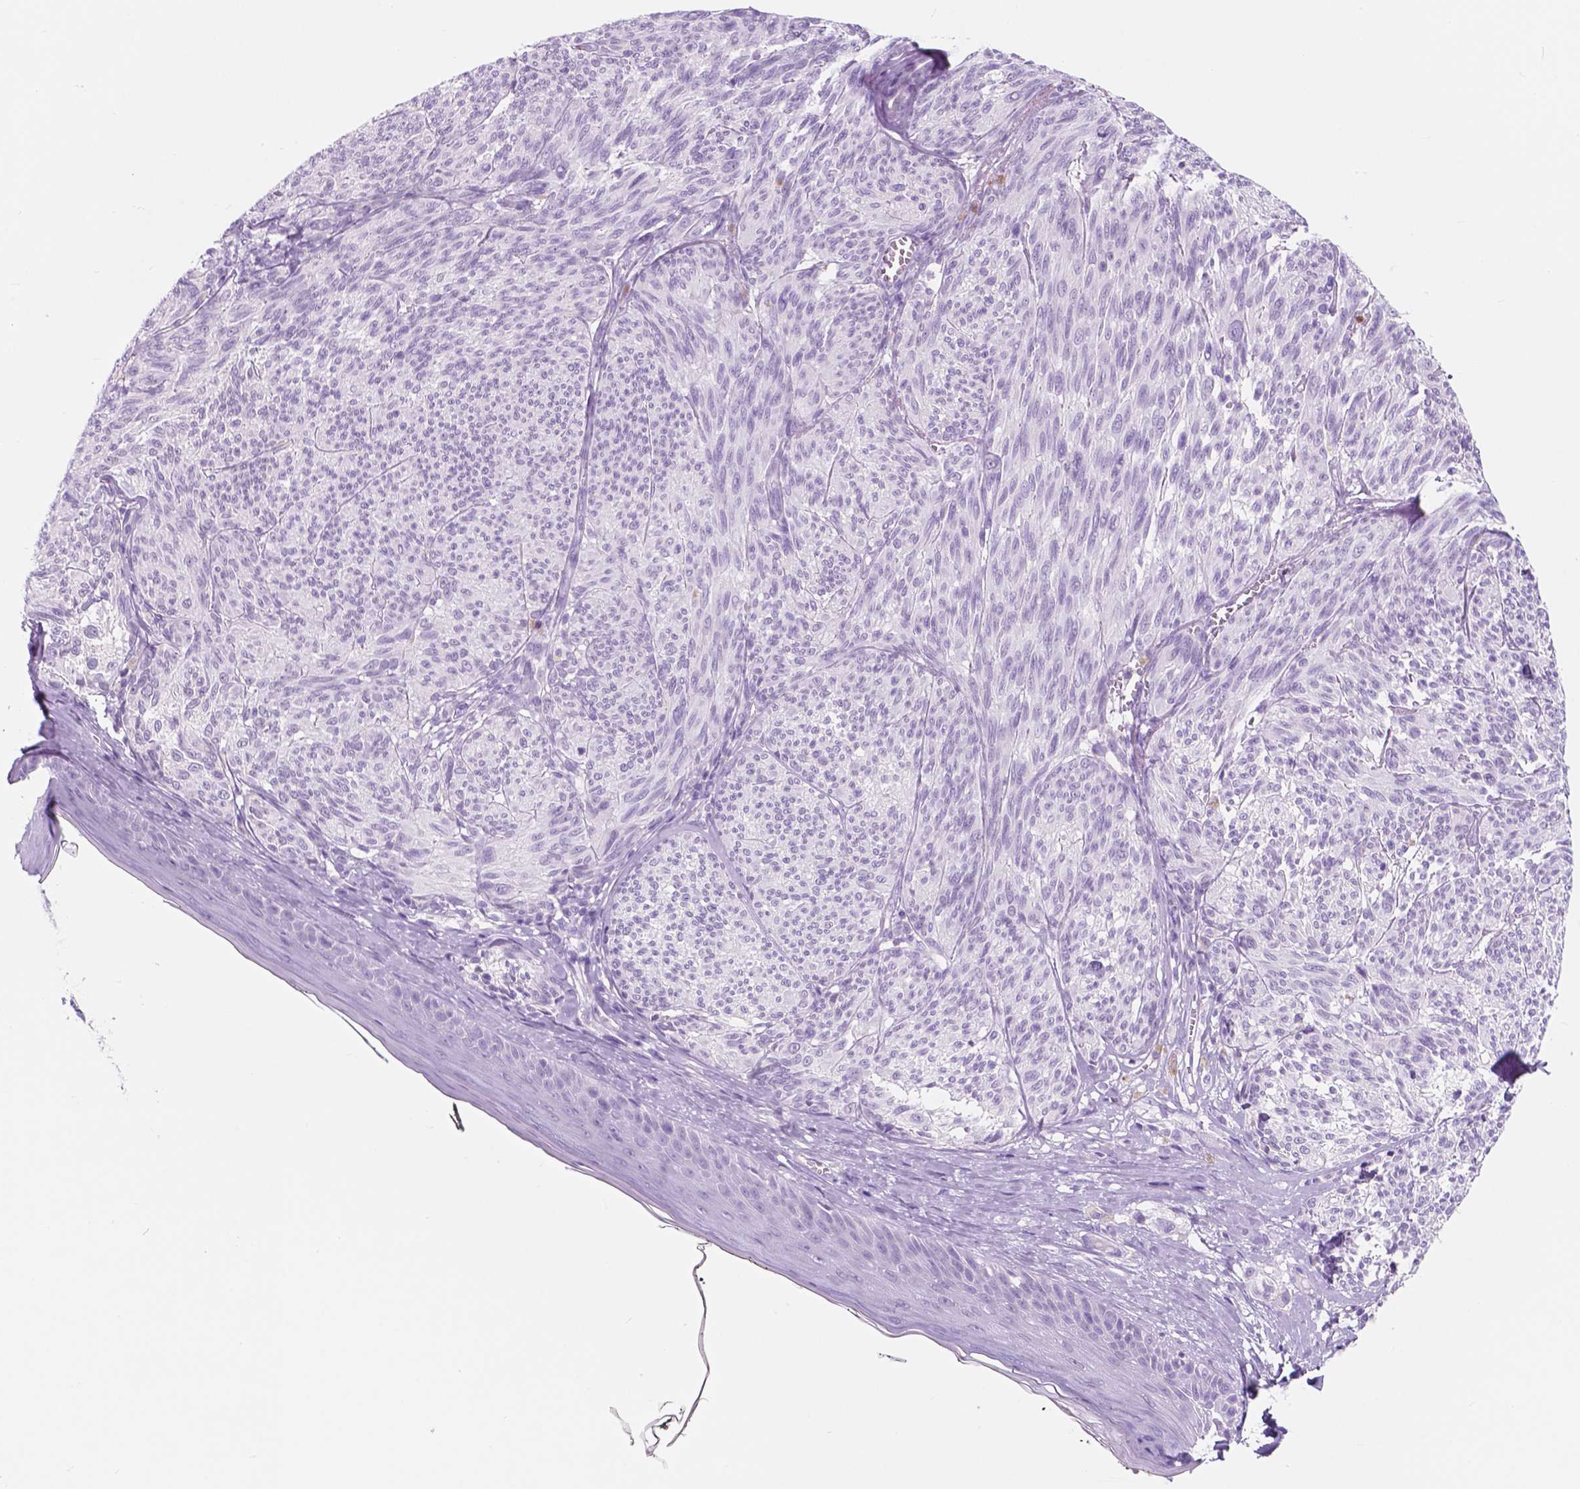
{"staining": {"intensity": "negative", "quantity": "none", "location": "none"}, "tissue": "melanoma", "cell_type": "Tumor cells", "image_type": "cancer", "snomed": [{"axis": "morphology", "description": "Malignant melanoma, NOS"}, {"axis": "topography", "description": "Skin"}], "caption": "This photomicrograph is of malignant melanoma stained with immunohistochemistry (IHC) to label a protein in brown with the nuclei are counter-stained blue. There is no staining in tumor cells.", "gene": "CUZD1", "patient": {"sex": "male", "age": 79}}